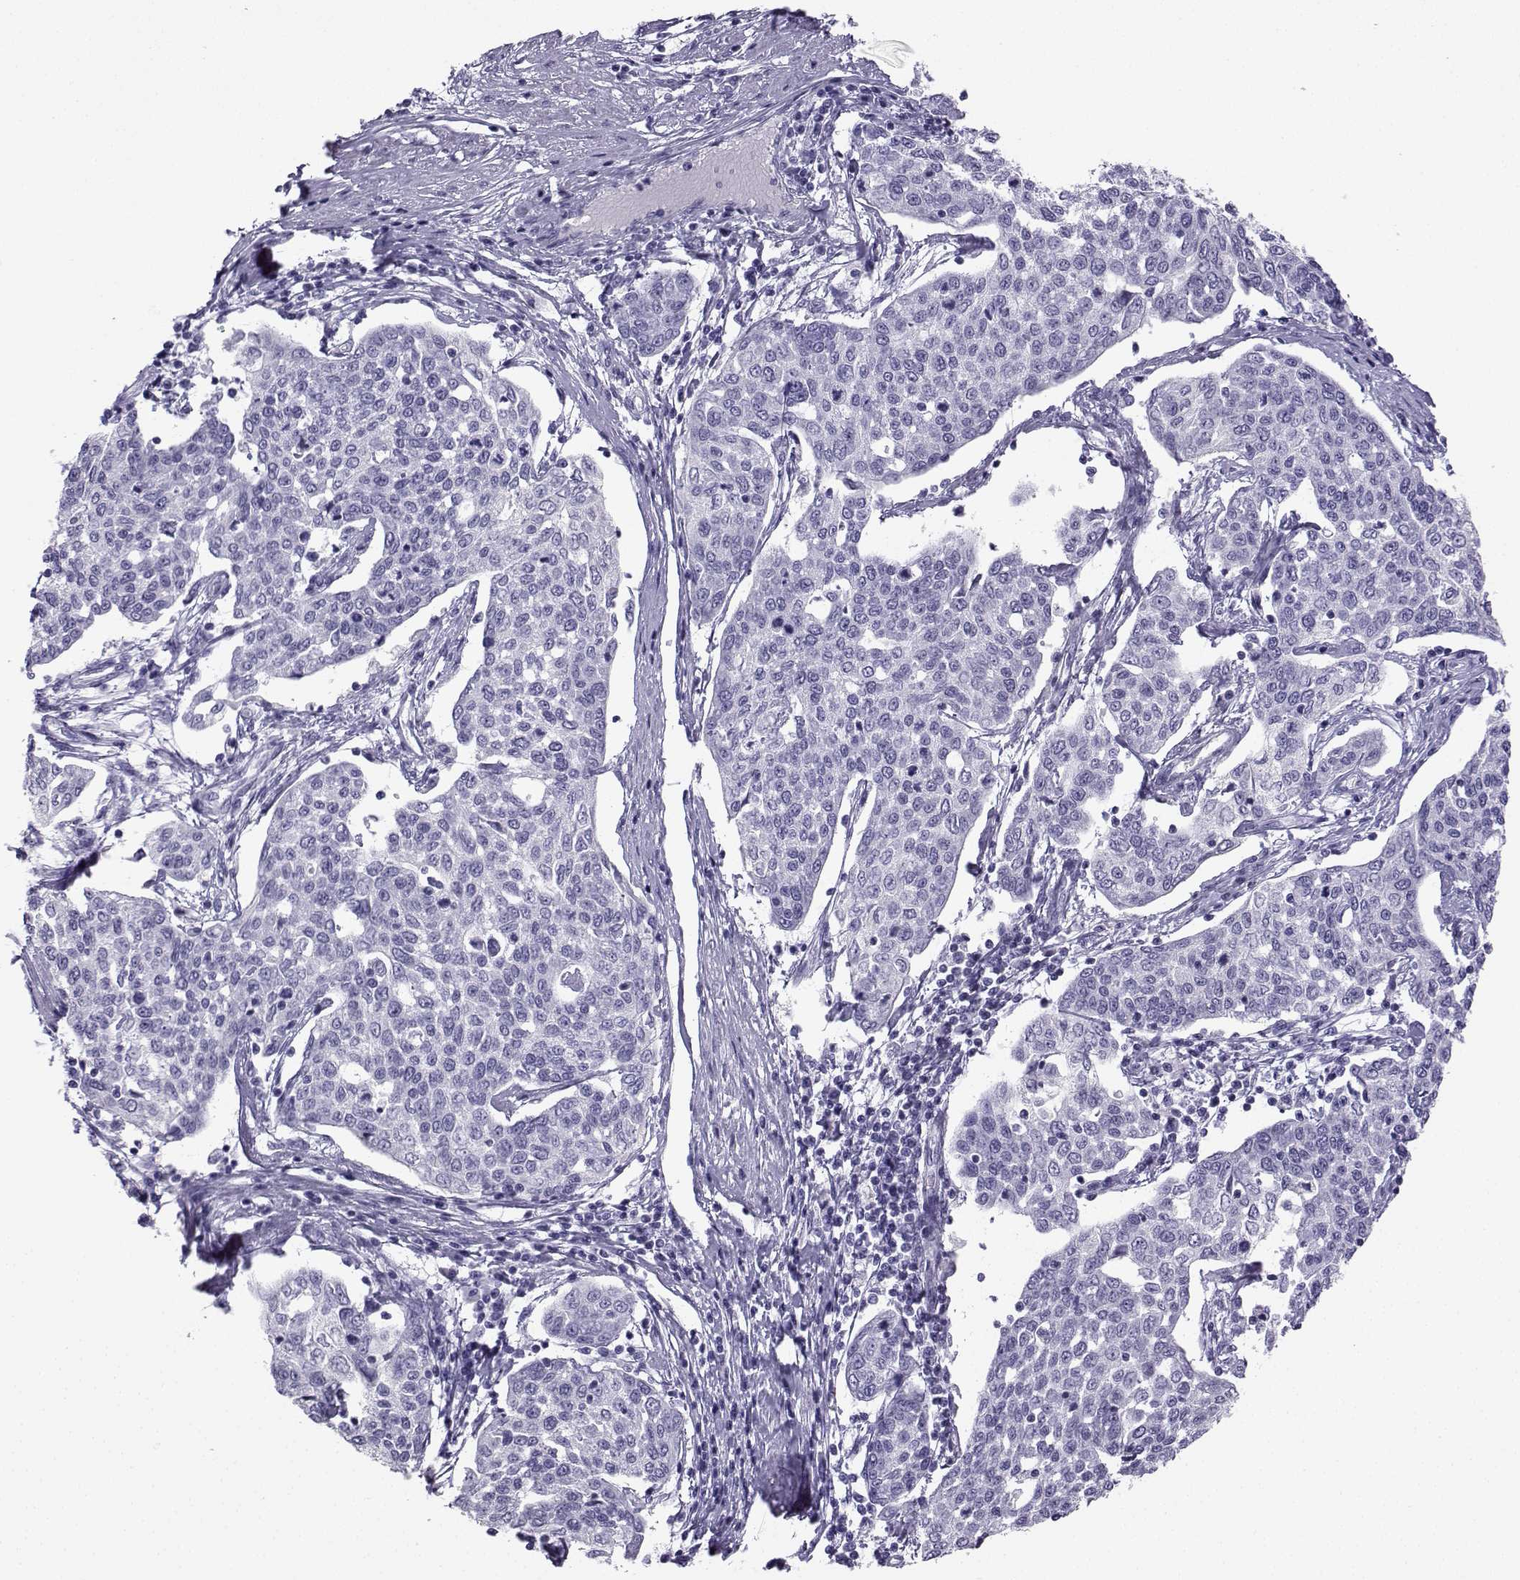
{"staining": {"intensity": "negative", "quantity": "none", "location": "none"}, "tissue": "cervical cancer", "cell_type": "Tumor cells", "image_type": "cancer", "snomed": [{"axis": "morphology", "description": "Squamous cell carcinoma, NOS"}, {"axis": "topography", "description": "Cervix"}], "caption": "Tumor cells show no significant staining in cervical cancer. The staining was performed using DAB (3,3'-diaminobenzidine) to visualize the protein expression in brown, while the nuclei were stained in blue with hematoxylin (Magnification: 20x).", "gene": "NEFL", "patient": {"sex": "female", "age": 34}}